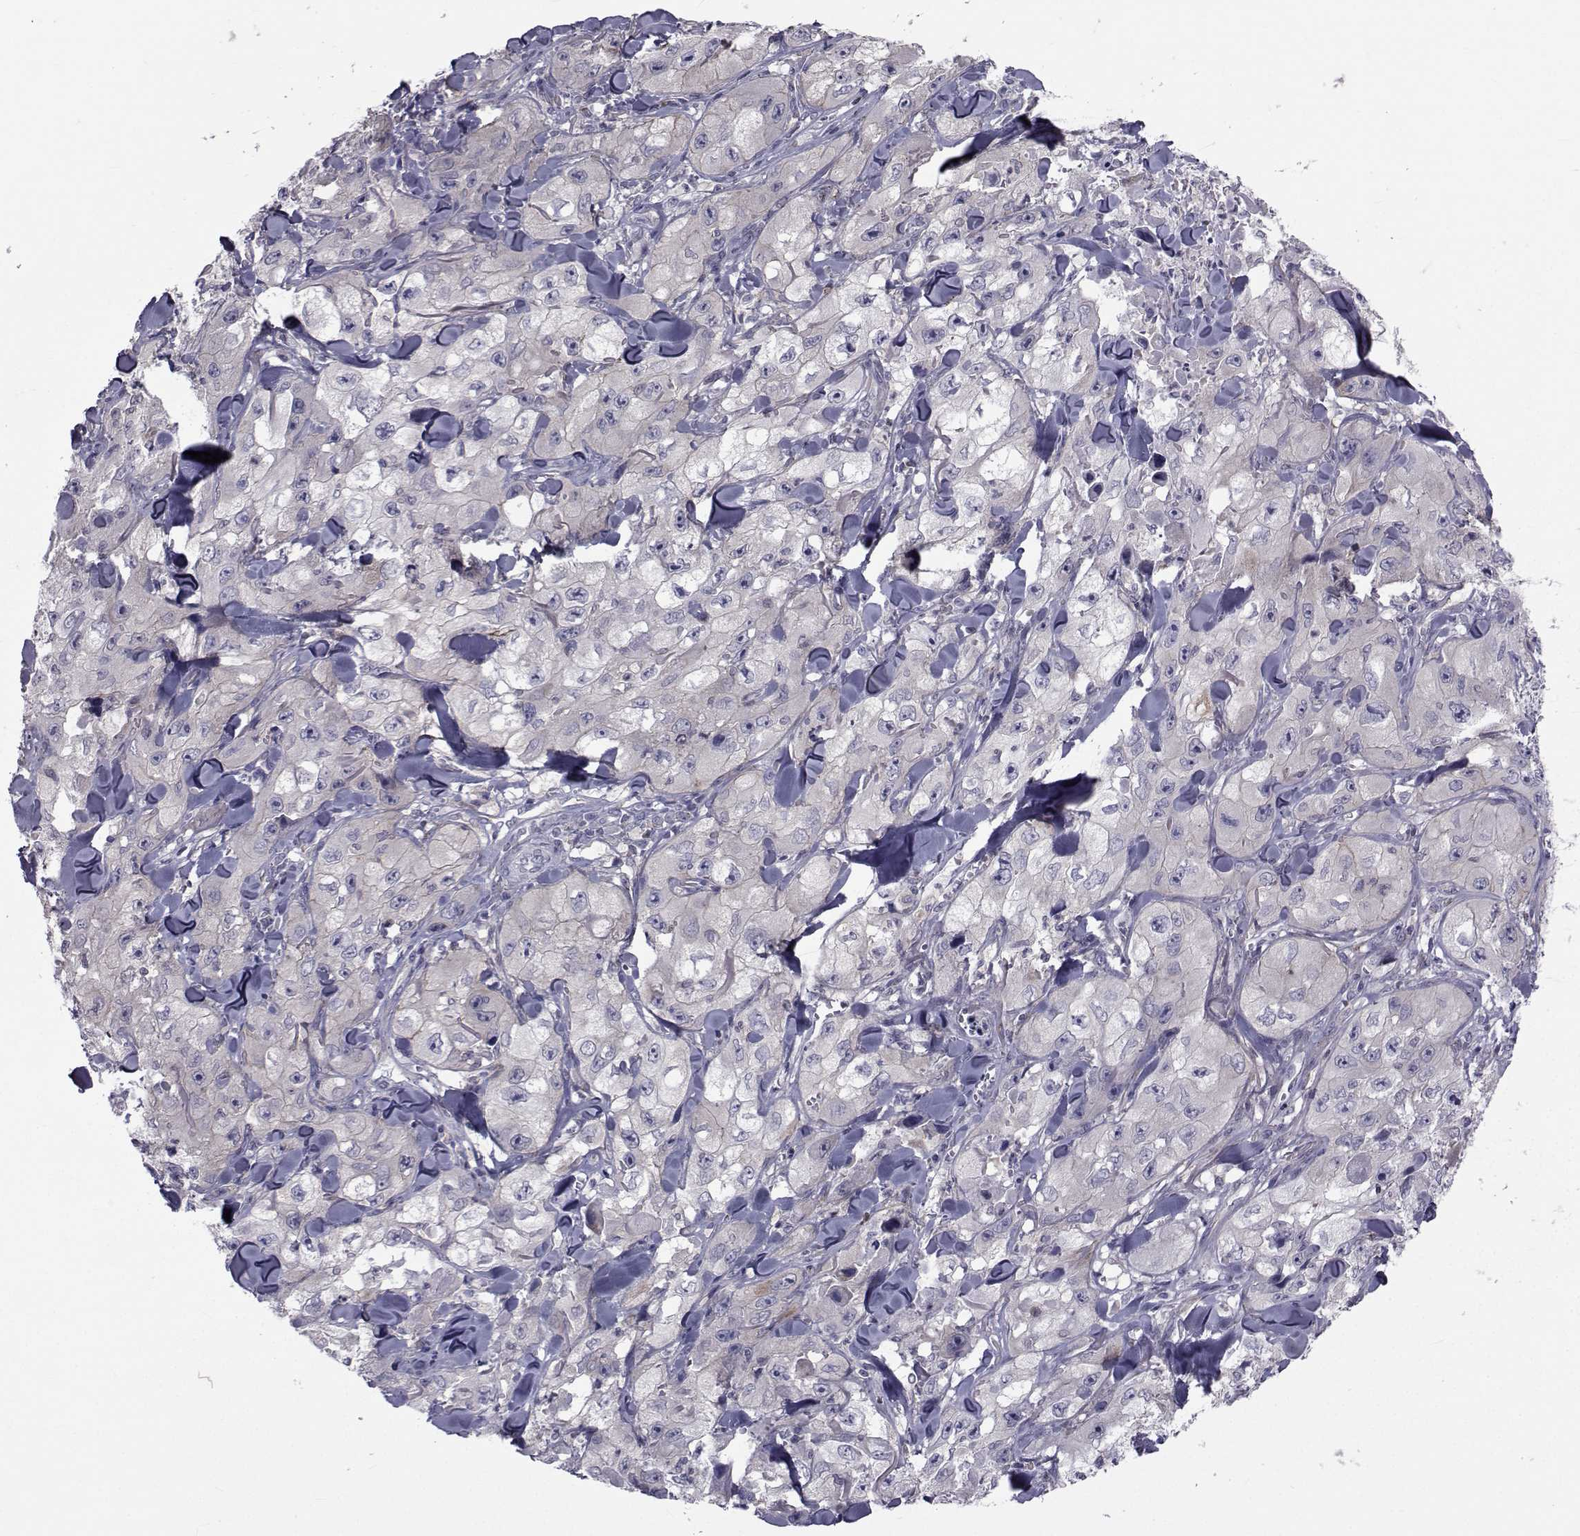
{"staining": {"intensity": "moderate", "quantity": "<25%", "location": "cytoplasmic/membranous"}, "tissue": "skin cancer", "cell_type": "Tumor cells", "image_type": "cancer", "snomed": [{"axis": "morphology", "description": "Squamous cell carcinoma, NOS"}, {"axis": "topography", "description": "Skin"}, {"axis": "topography", "description": "Subcutis"}], "caption": "Tumor cells show low levels of moderate cytoplasmic/membranous positivity in approximately <25% of cells in squamous cell carcinoma (skin).", "gene": "SLC30A10", "patient": {"sex": "male", "age": 73}}